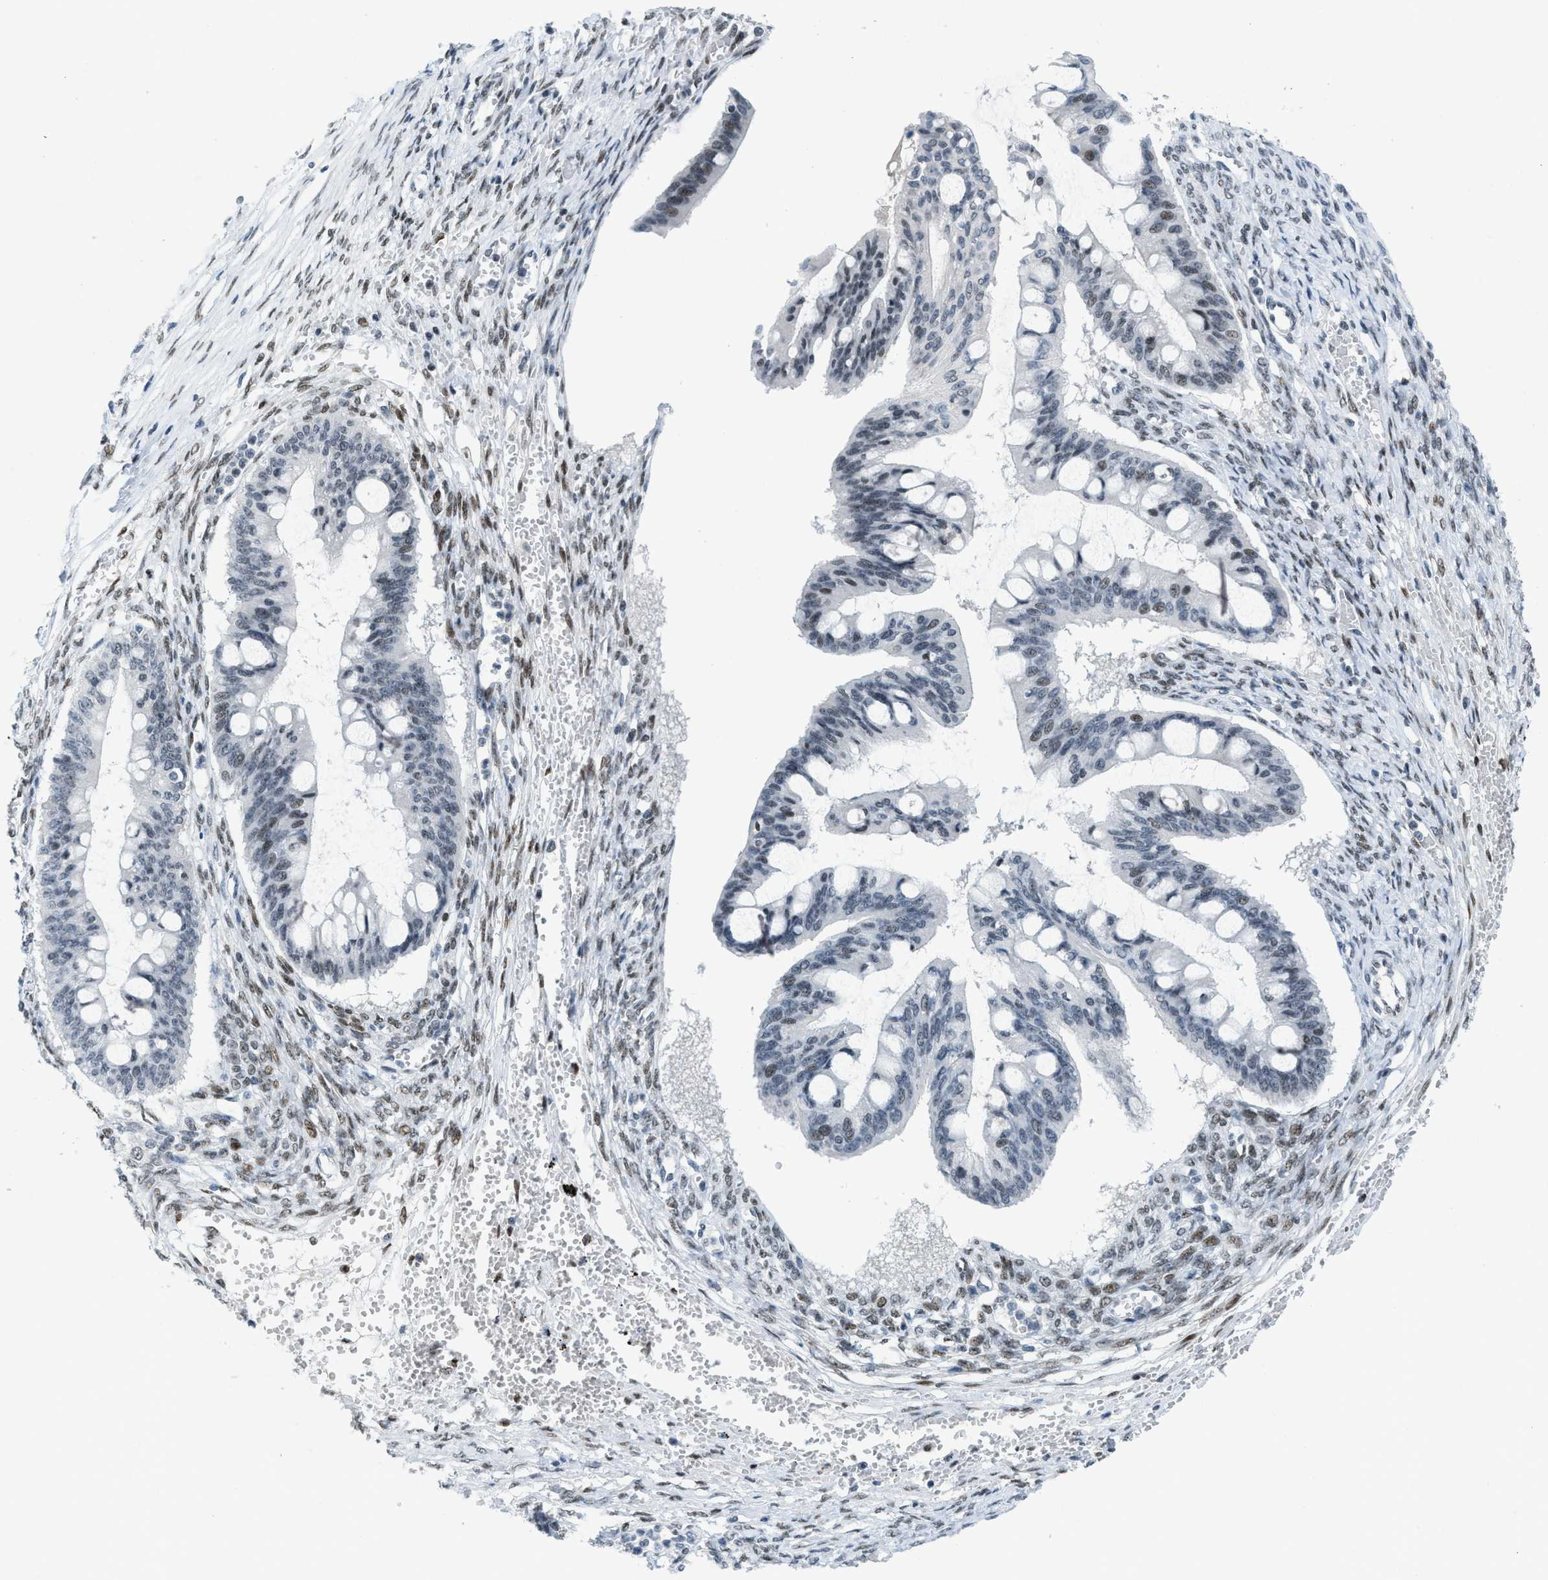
{"staining": {"intensity": "moderate", "quantity": "<25%", "location": "nuclear"}, "tissue": "ovarian cancer", "cell_type": "Tumor cells", "image_type": "cancer", "snomed": [{"axis": "morphology", "description": "Cystadenocarcinoma, mucinous, NOS"}, {"axis": "topography", "description": "Ovary"}], "caption": "Ovarian mucinous cystadenocarcinoma stained for a protein exhibits moderate nuclear positivity in tumor cells.", "gene": "PBX1", "patient": {"sex": "female", "age": 73}}